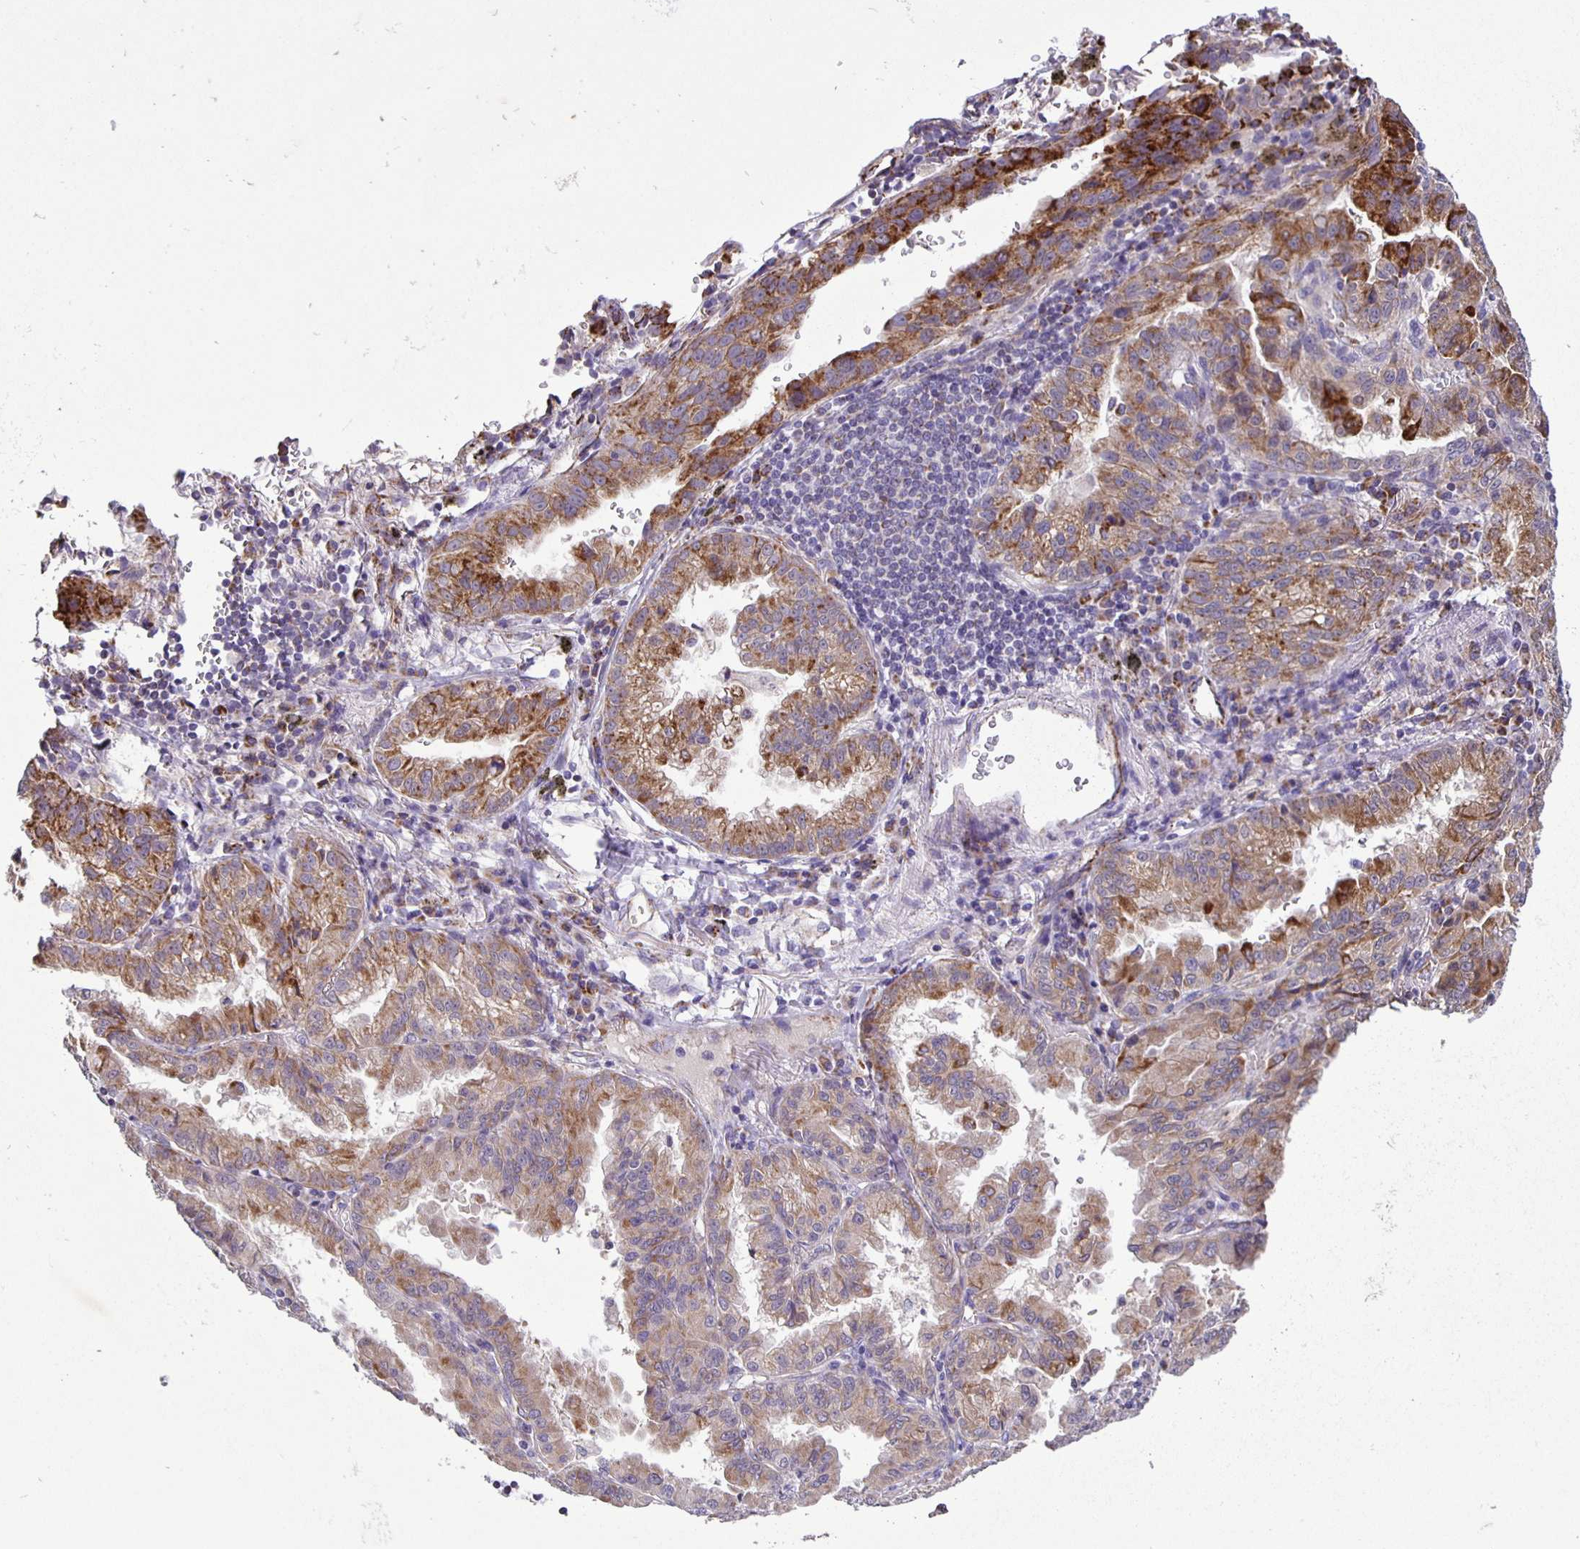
{"staining": {"intensity": "moderate", "quantity": ">75%", "location": "cytoplasmic/membranous"}, "tissue": "lung cancer", "cell_type": "Tumor cells", "image_type": "cancer", "snomed": [{"axis": "morphology", "description": "Adenocarcinoma, NOS"}, {"axis": "topography", "description": "Lymph node"}, {"axis": "topography", "description": "Lung"}], "caption": "Tumor cells reveal moderate cytoplasmic/membranous positivity in approximately >75% of cells in adenocarcinoma (lung). Nuclei are stained in blue.", "gene": "JMJD4", "patient": {"sex": "male", "age": 66}}